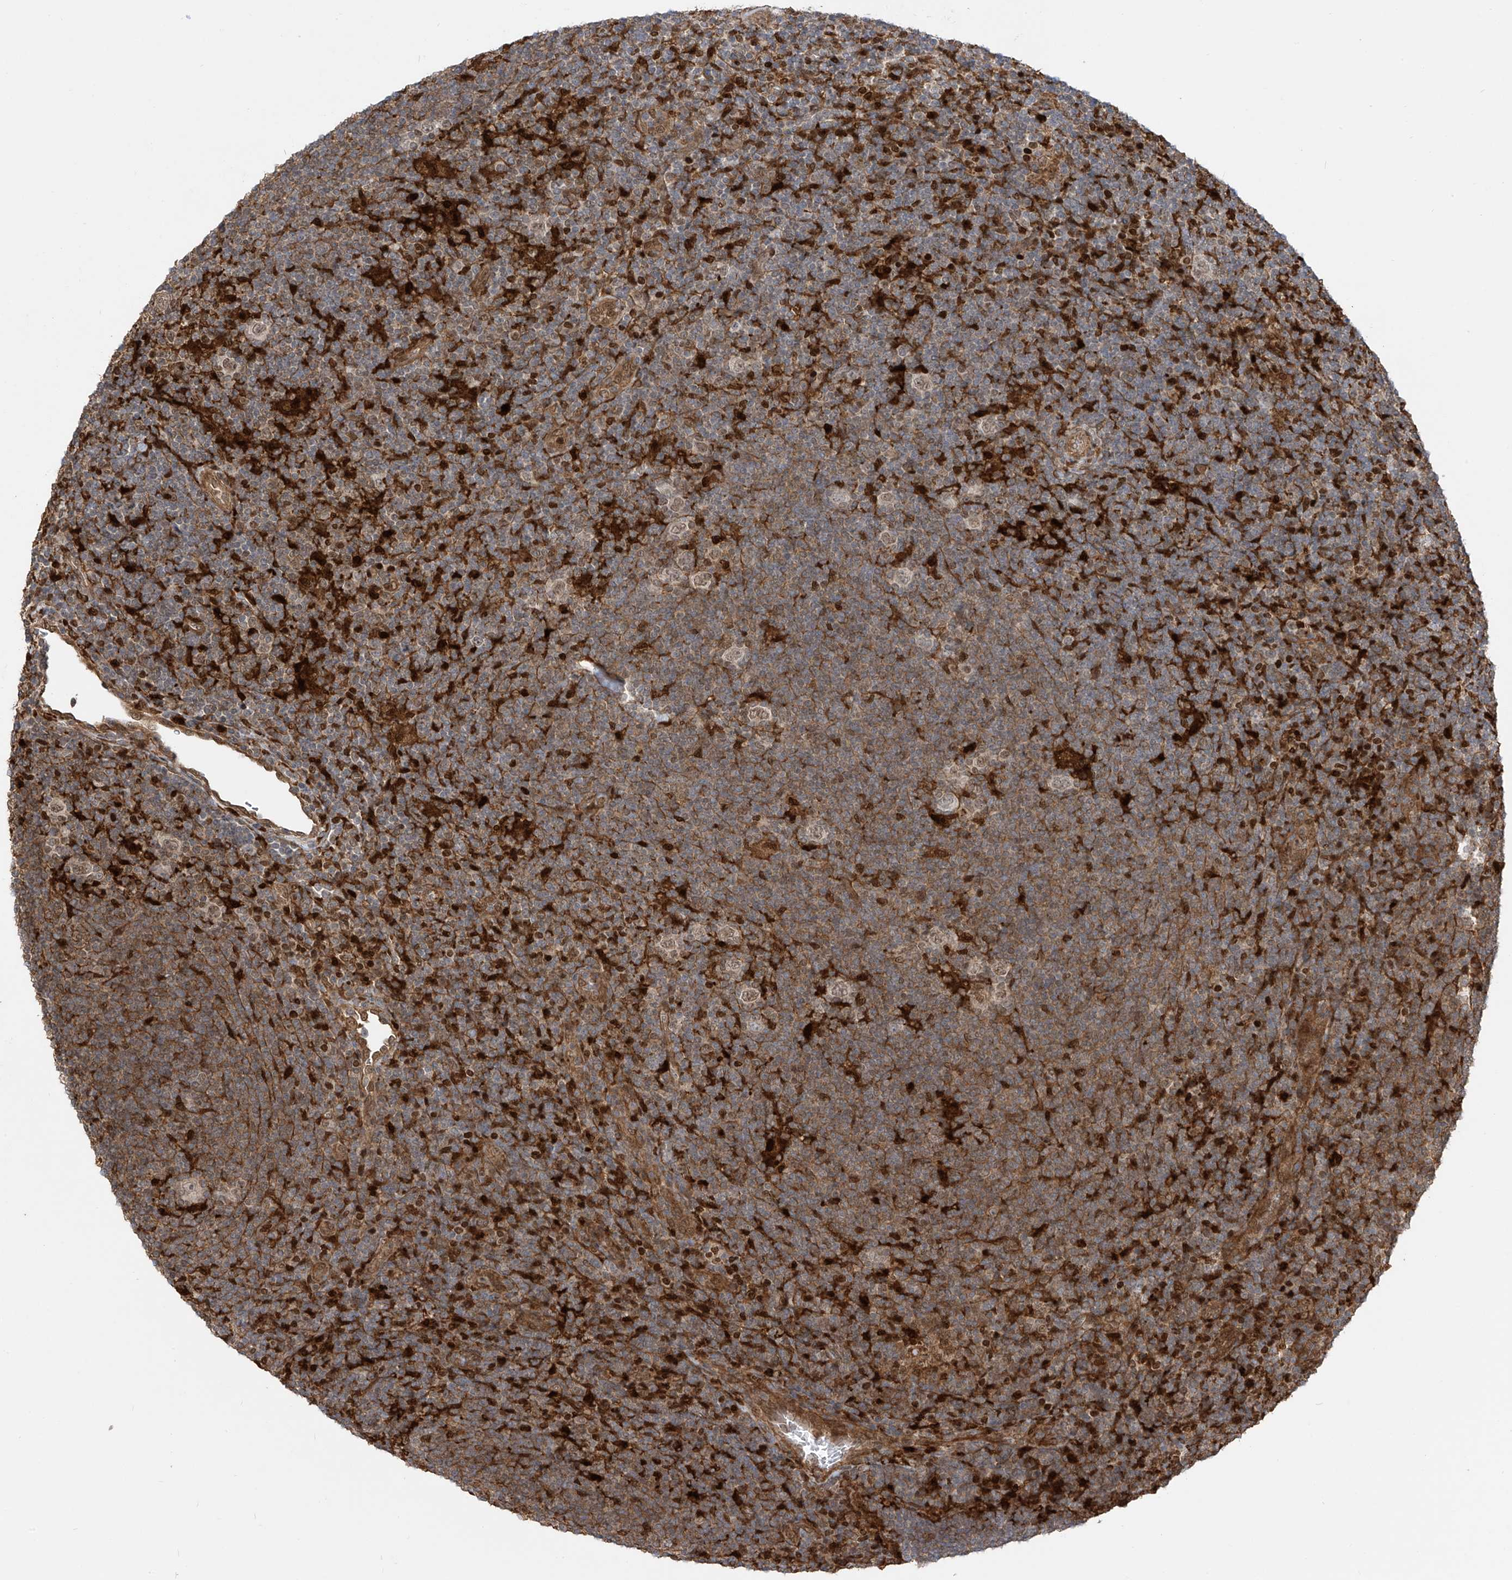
{"staining": {"intensity": "weak", "quantity": ">75%", "location": "nuclear"}, "tissue": "lymphoma", "cell_type": "Tumor cells", "image_type": "cancer", "snomed": [{"axis": "morphology", "description": "Hodgkin's disease, NOS"}, {"axis": "topography", "description": "Lymph node"}], "caption": "Lymphoma stained with a protein marker displays weak staining in tumor cells.", "gene": "ATAD2B", "patient": {"sex": "female", "age": 57}}